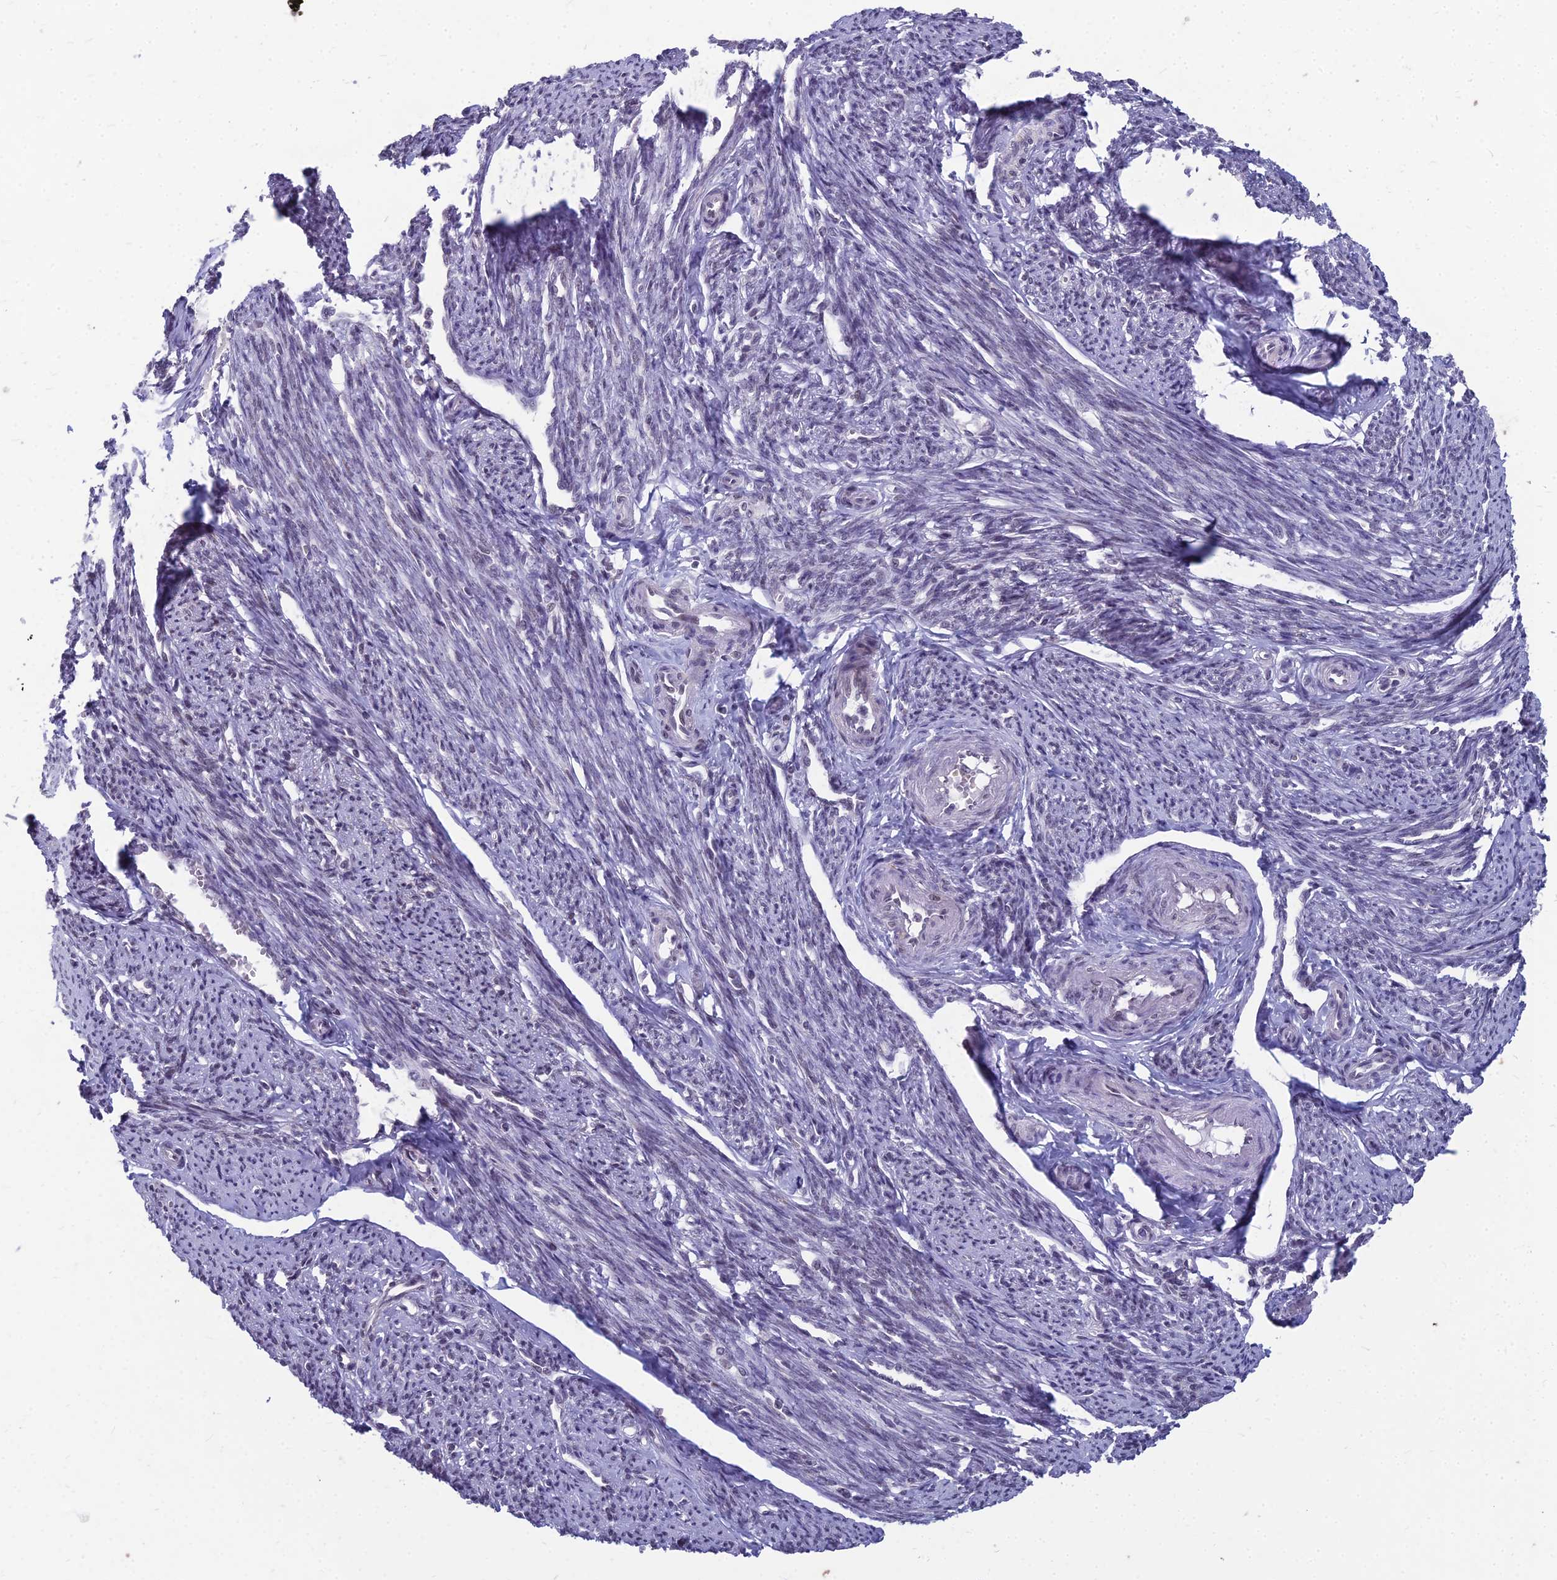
{"staining": {"intensity": "moderate", "quantity": "<25%", "location": "cytoplasmic/membranous,nuclear"}, "tissue": "smooth muscle", "cell_type": "Smooth muscle cells", "image_type": "normal", "snomed": [{"axis": "morphology", "description": "Normal tissue, NOS"}, {"axis": "topography", "description": "Smooth muscle"}, {"axis": "topography", "description": "Uterus"}], "caption": "Approximately <25% of smooth muscle cells in unremarkable human smooth muscle reveal moderate cytoplasmic/membranous,nuclear protein positivity as visualized by brown immunohistochemical staining.", "gene": "KAT7", "patient": {"sex": "female", "age": 59}}